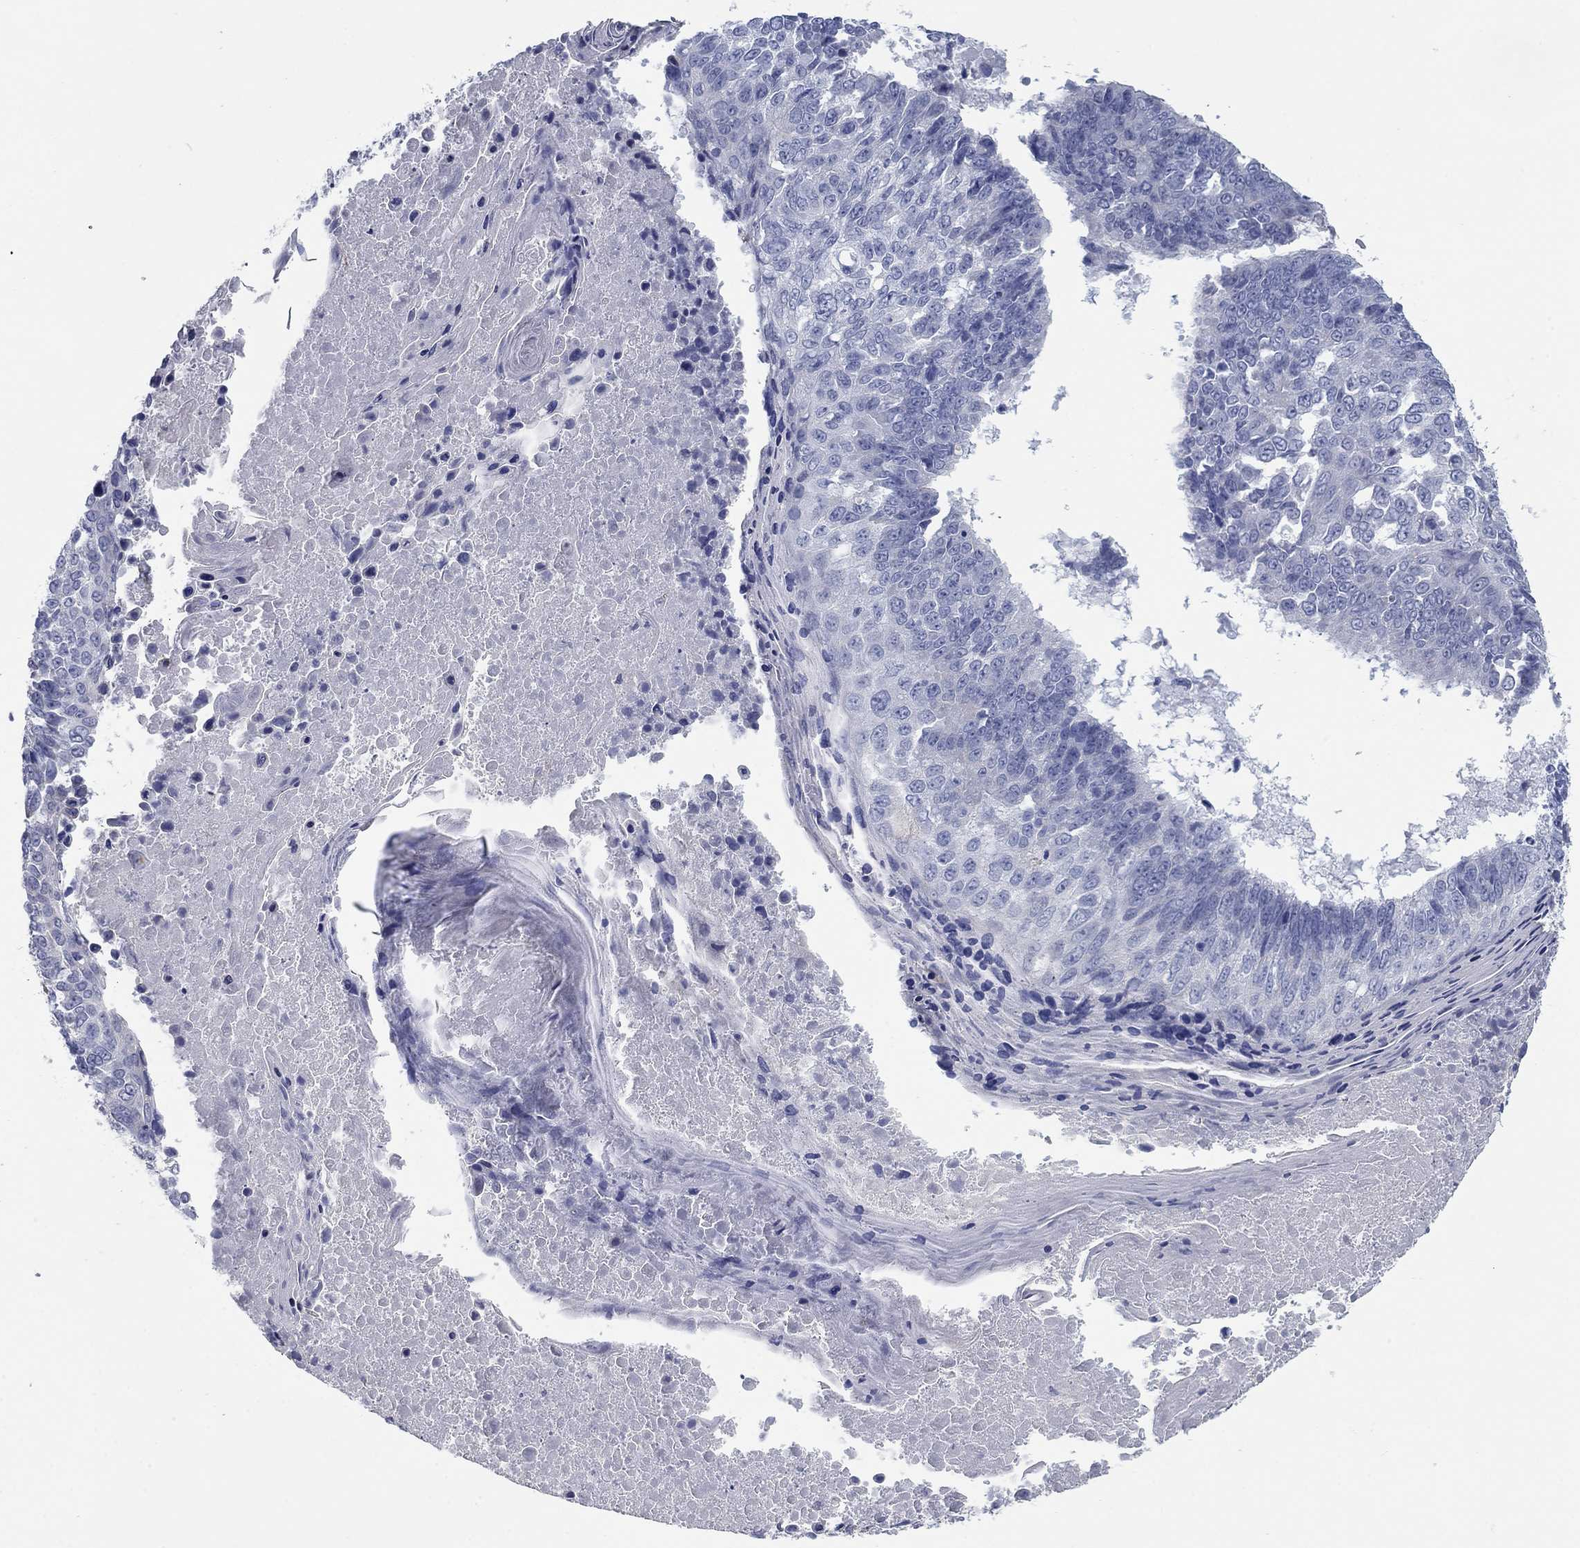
{"staining": {"intensity": "negative", "quantity": "none", "location": "none"}, "tissue": "lung cancer", "cell_type": "Tumor cells", "image_type": "cancer", "snomed": [{"axis": "morphology", "description": "Squamous cell carcinoma, NOS"}, {"axis": "topography", "description": "Lung"}], "caption": "Squamous cell carcinoma (lung) was stained to show a protein in brown. There is no significant staining in tumor cells.", "gene": "APOC3", "patient": {"sex": "male", "age": 73}}